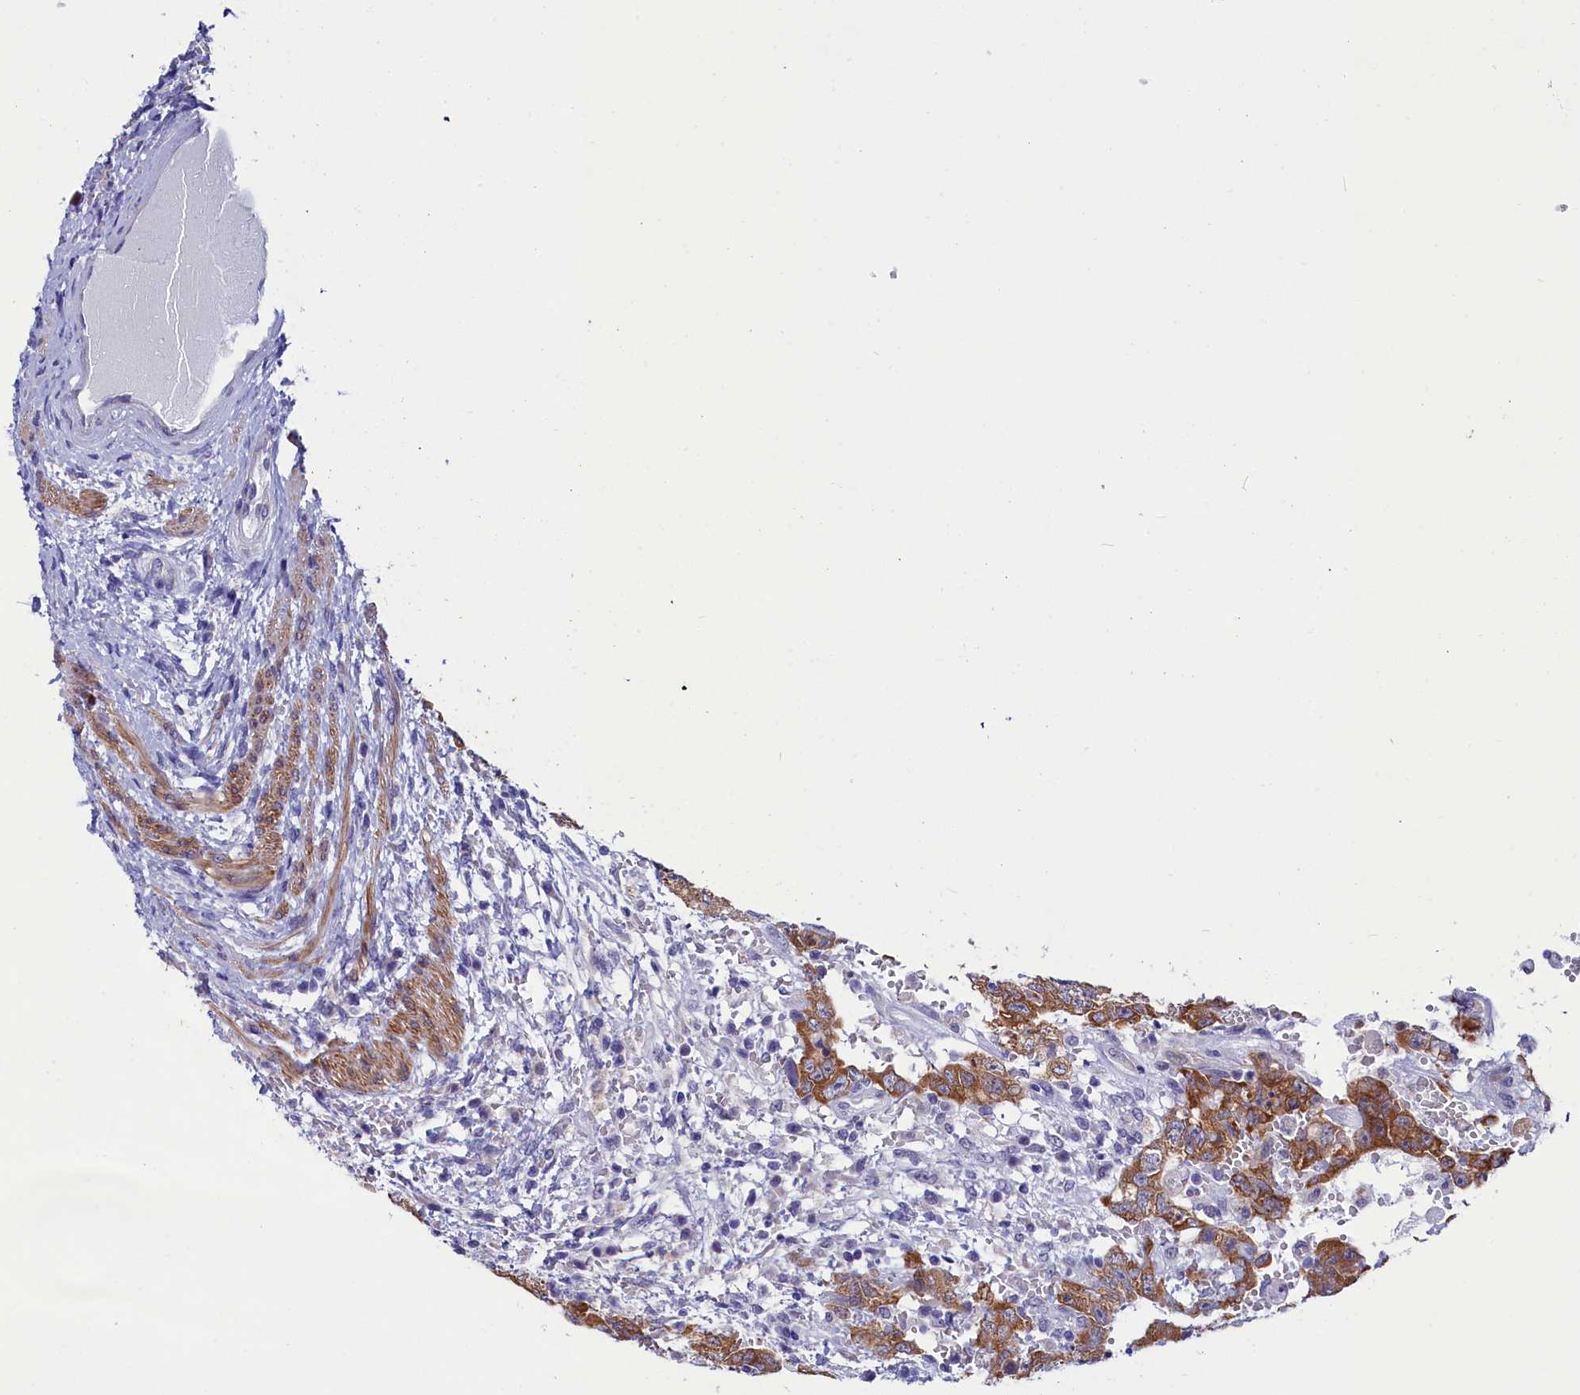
{"staining": {"intensity": "moderate", "quantity": ">75%", "location": "cytoplasmic/membranous"}, "tissue": "testis cancer", "cell_type": "Tumor cells", "image_type": "cancer", "snomed": [{"axis": "morphology", "description": "Carcinoma, Embryonal, NOS"}, {"axis": "topography", "description": "Testis"}], "caption": "High-power microscopy captured an immunohistochemistry (IHC) photomicrograph of testis cancer, revealing moderate cytoplasmic/membranous positivity in about >75% of tumor cells.", "gene": "SCD5", "patient": {"sex": "male", "age": 26}}